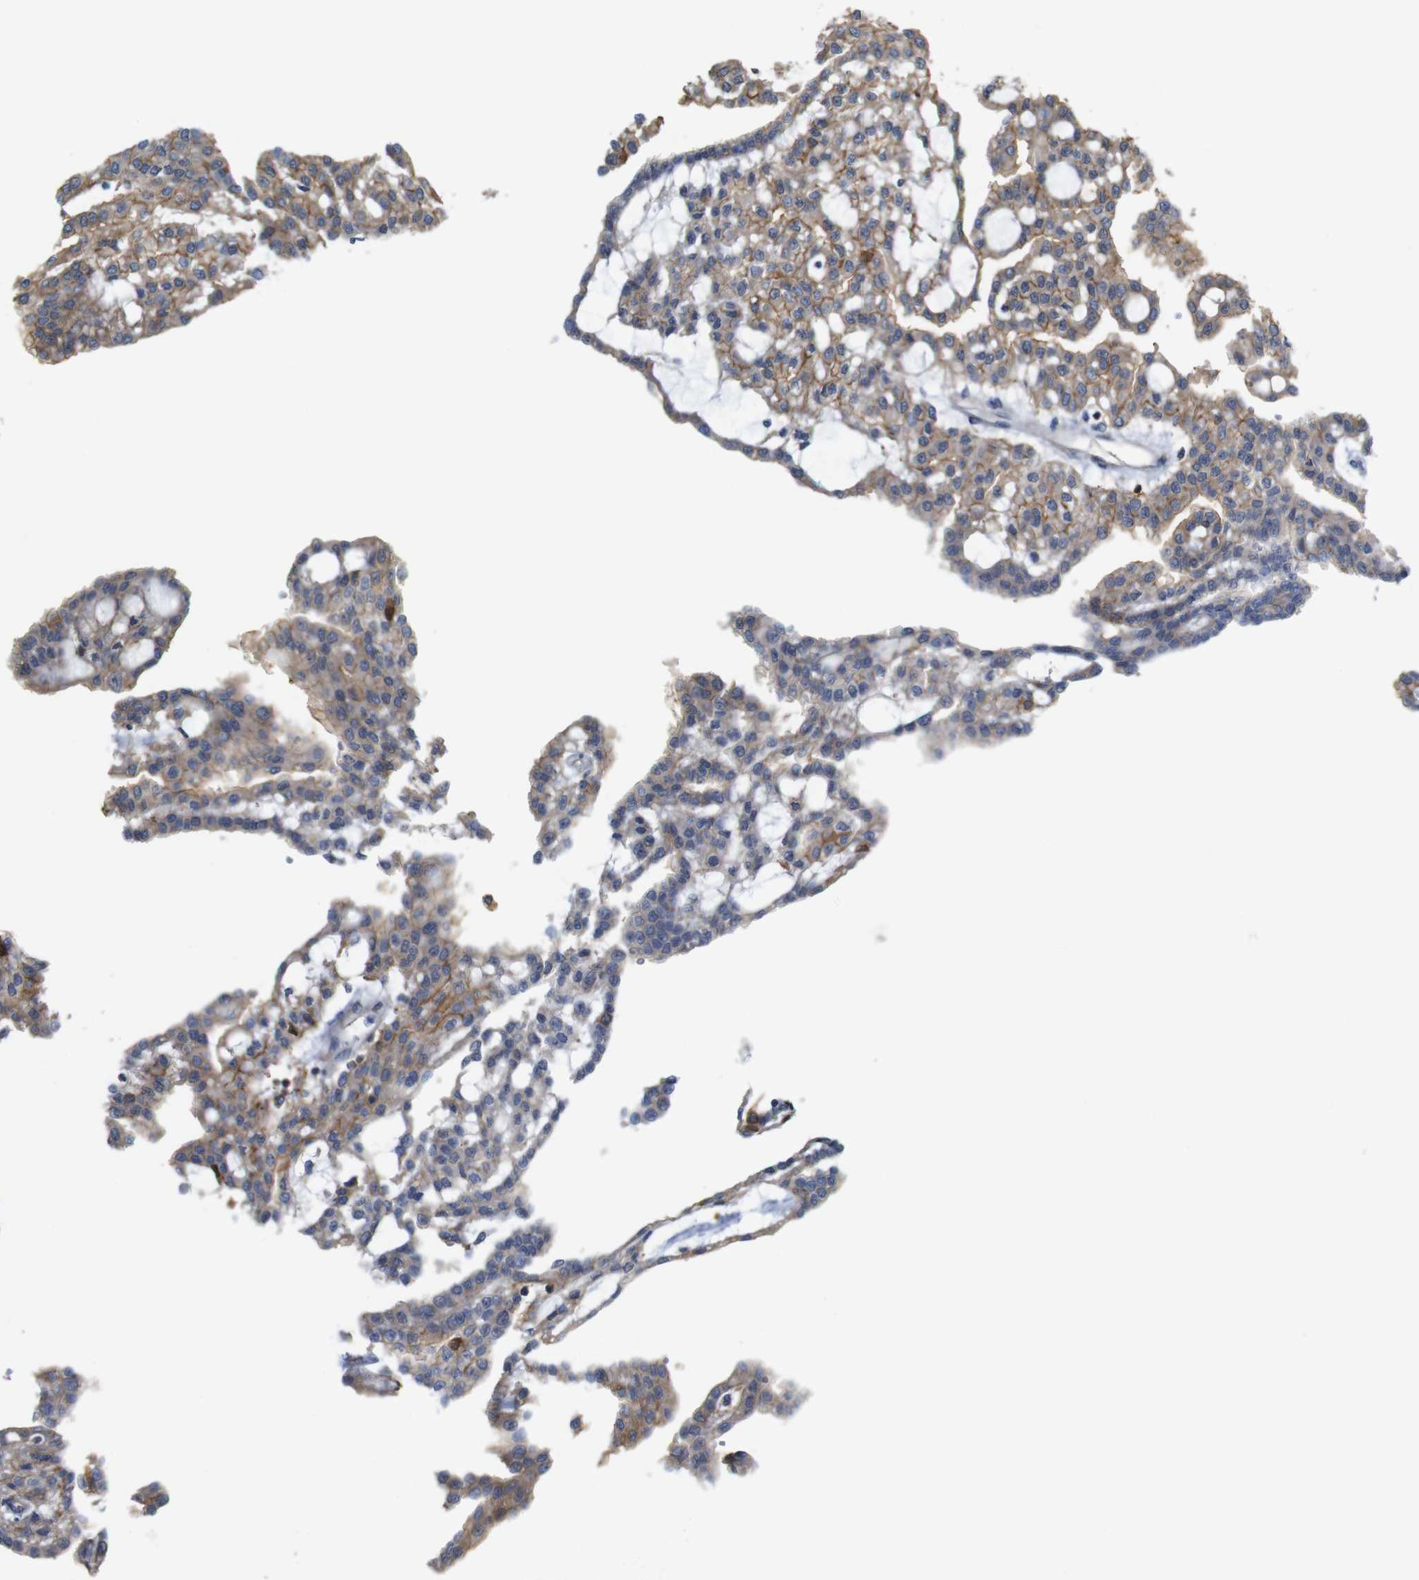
{"staining": {"intensity": "moderate", "quantity": ">75%", "location": "cytoplasmic/membranous"}, "tissue": "renal cancer", "cell_type": "Tumor cells", "image_type": "cancer", "snomed": [{"axis": "morphology", "description": "Adenocarcinoma, NOS"}, {"axis": "topography", "description": "Kidney"}], "caption": "Immunohistochemistry image of neoplastic tissue: human renal adenocarcinoma stained using immunohistochemistry (IHC) displays medium levels of moderate protein expression localized specifically in the cytoplasmic/membranous of tumor cells, appearing as a cytoplasmic/membranous brown color.", "gene": "ANXA1", "patient": {"sex": "male", "age": 63}}